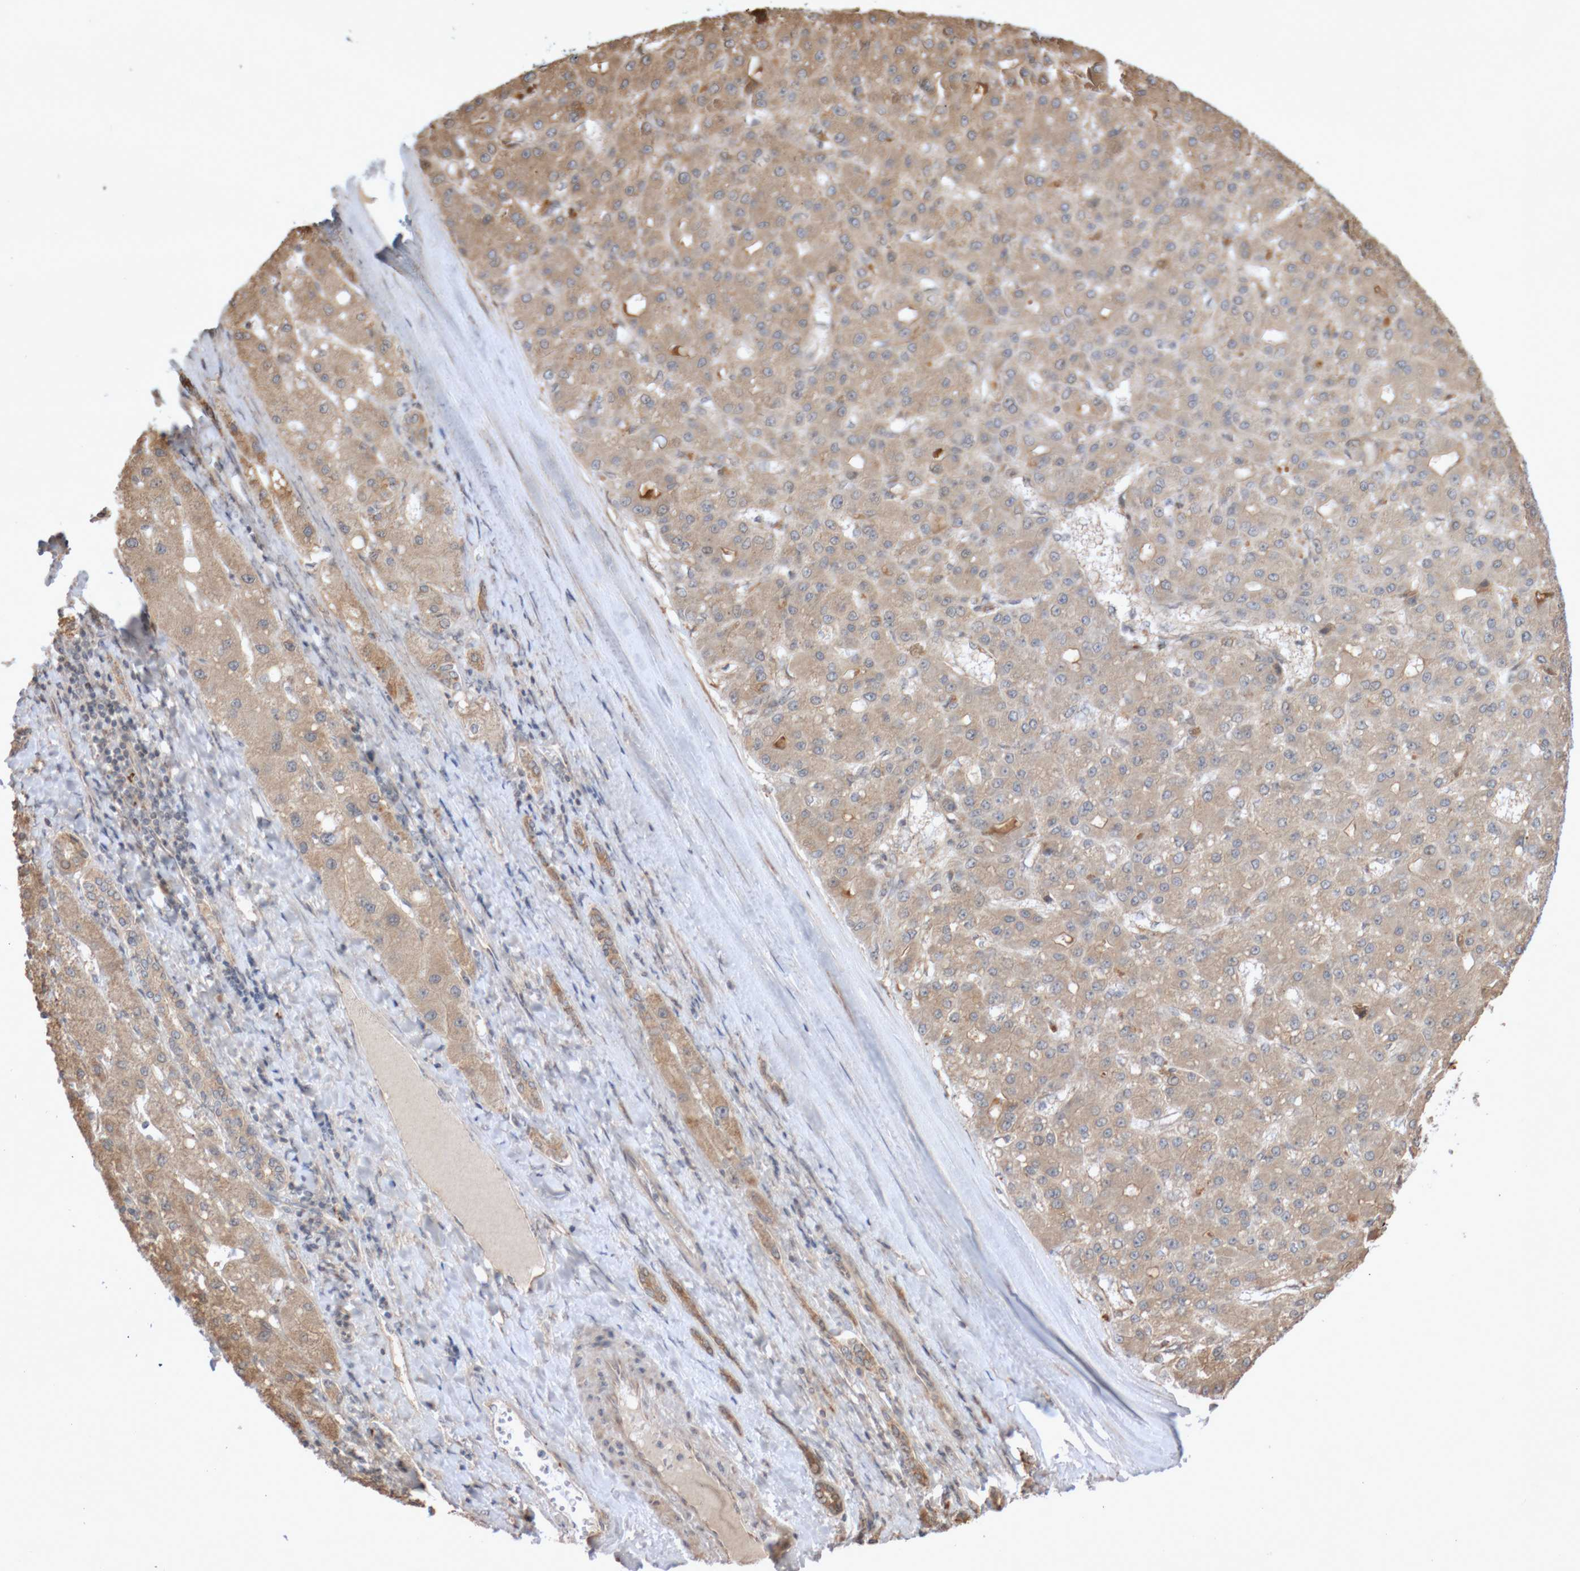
{"staining": {"intensity": "weak", "quantity": ">75%", "location": "cytoplasmic/membranous"}, "tissue": "liver cancer", "cell_type": "Tumor cells", "image_type": "cancer", "snomed": [{"axis": "morphology", "description": "Carcinoma, Hepatocellular, NOS"}, {"axis": "topography", "description": "Liver"}], "caption": "The photomicrograph displays a brown stain indicating the presence of a protein in the cytoplasmic/membranous of tumor cells in liver cancer.", "gene": "DPH7", "patient": {"sex": "male", "age": 67}}